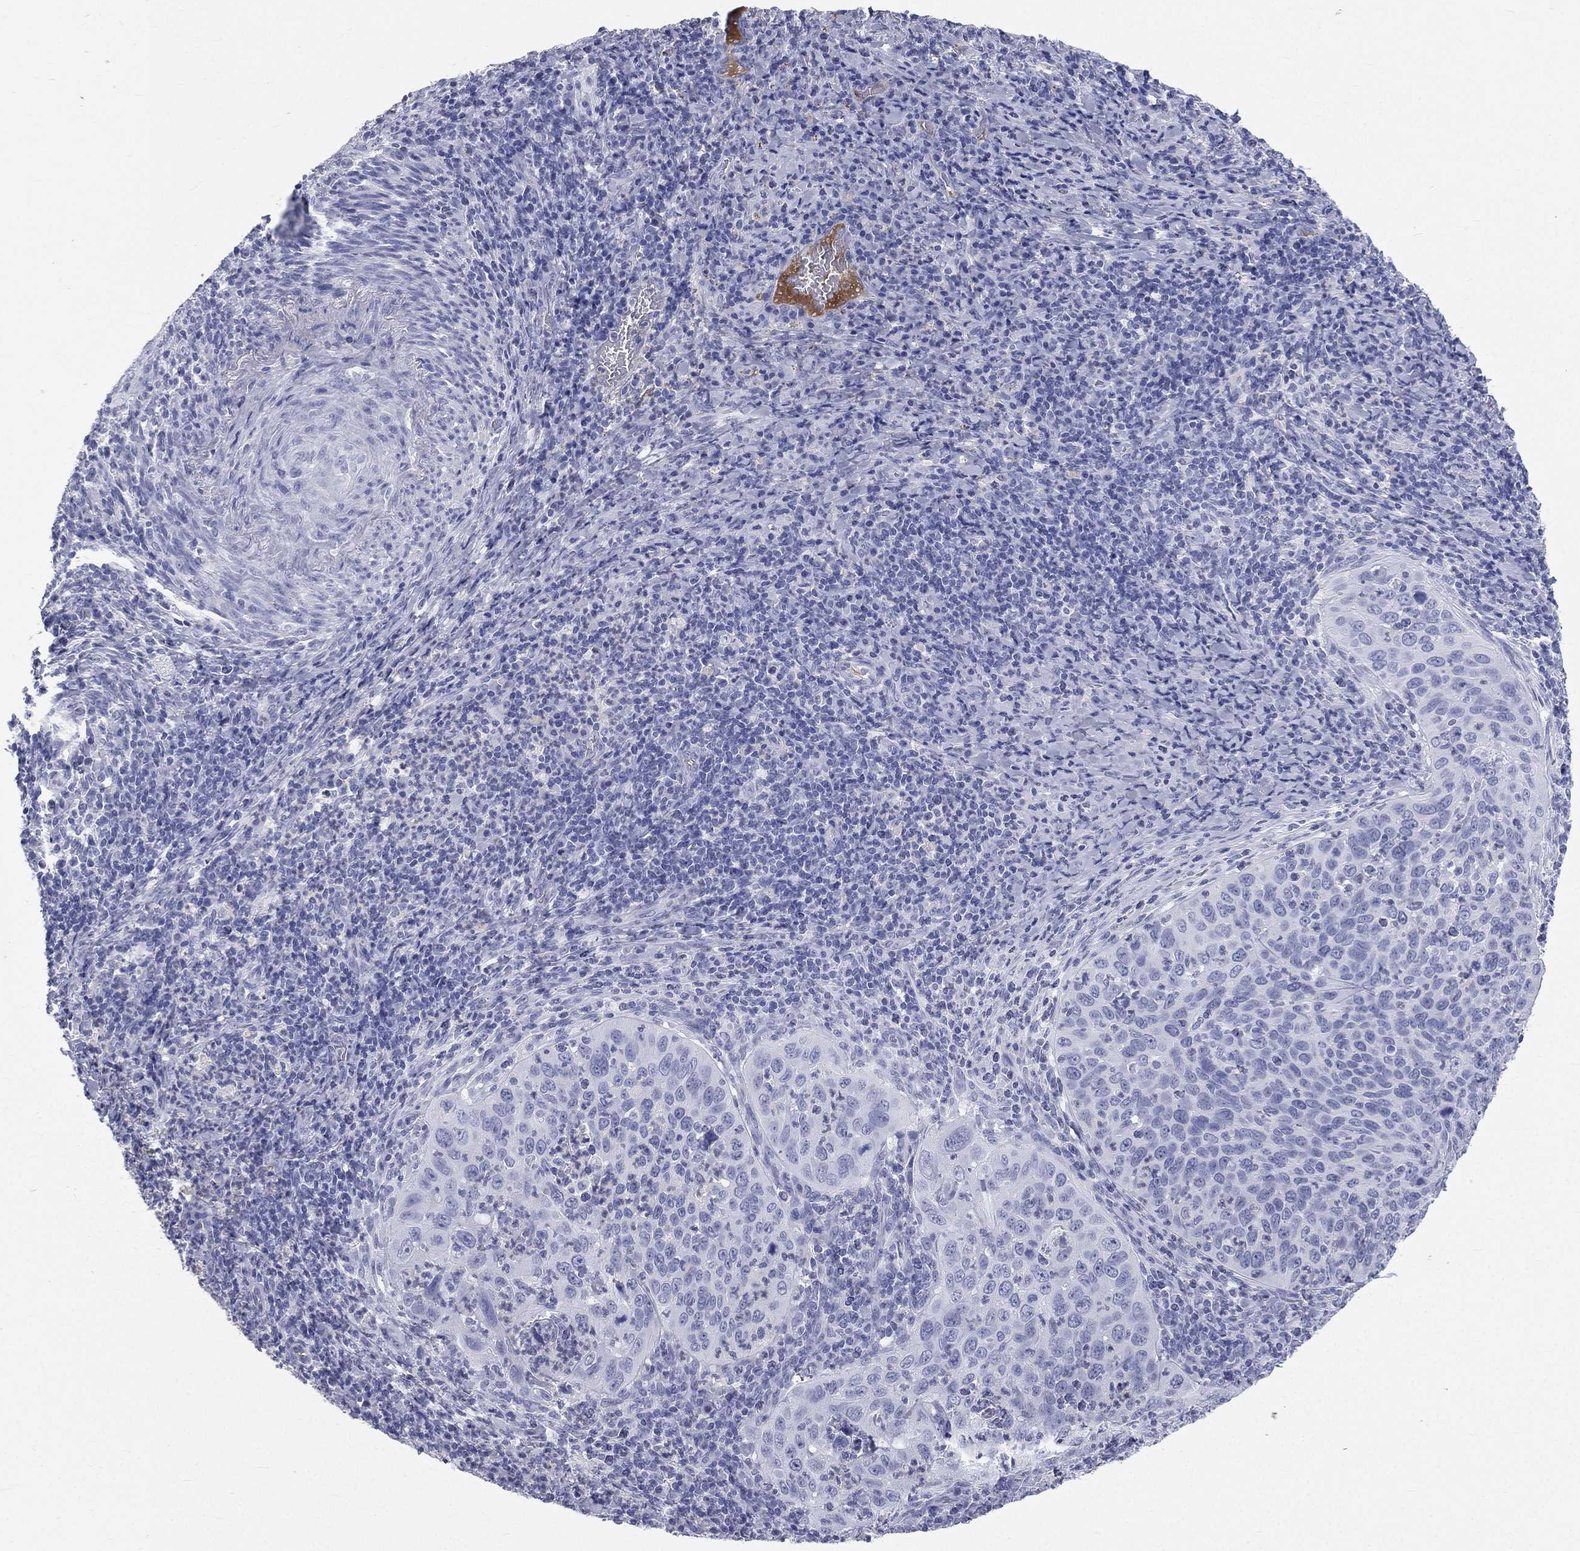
{"staining": {"intensity": "negative", "quantity": "none", "location": "none"}, "tissue": "cervical cancer", "cell_type": "Tumor cells", "image_type": "cancer", "snomed": [{"axis": "morphology", "description": "Squamous cell carcinoma, NOS"}, {"axis": "topography", "description": "Cervix"}], "caption": "This histopathology image is of cervical cancer stained with immunohistochemistry to label a protein in brown with the nuclei are counter-stained blue. There is no expression in tumor cells.", "gene": "HP", "patient": {"sex": "female", "age": 26}}